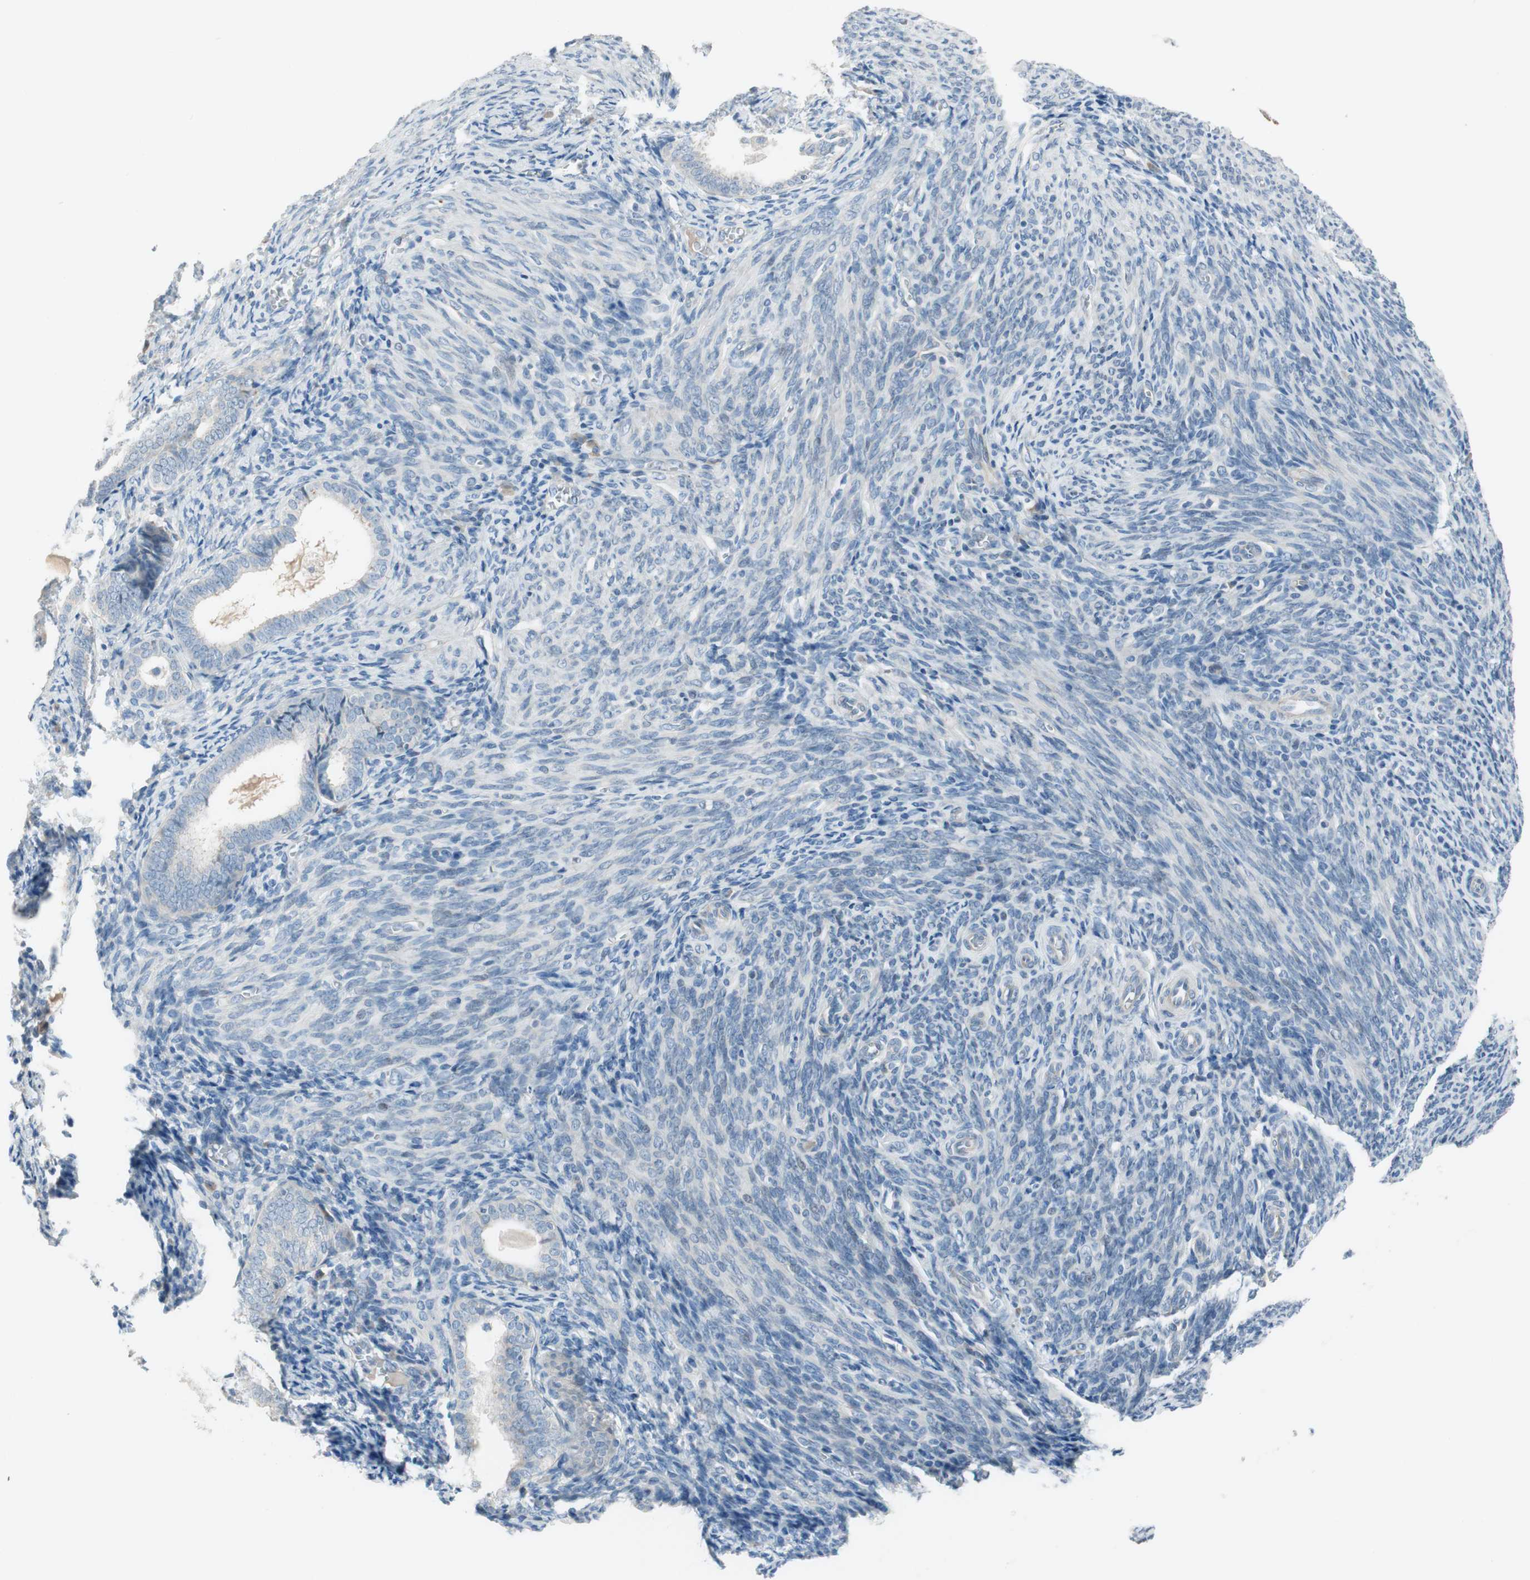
{"staining": {"intensity": "moderate", "quantity": "25%-75%", "location": "cytoplasmic/membranous"}, "tissue": "endometrial cancer", "cell_type": "Tumor cells", "image_type": "cancer", "snomed": [{"axis": "morphology", "description": "Adenocarcinoma, NOS"}, {"axis": "topography", "description": "Uterus"}], "caption": "Protein staining of endometrial adenocarcinoma tissue exhibits moderate cytoplasmic/membranous positivity in approximately 25%-75% of tumor cells.", "gene": "PRRG4", "patient": {"sex": "female", "age": 83}}